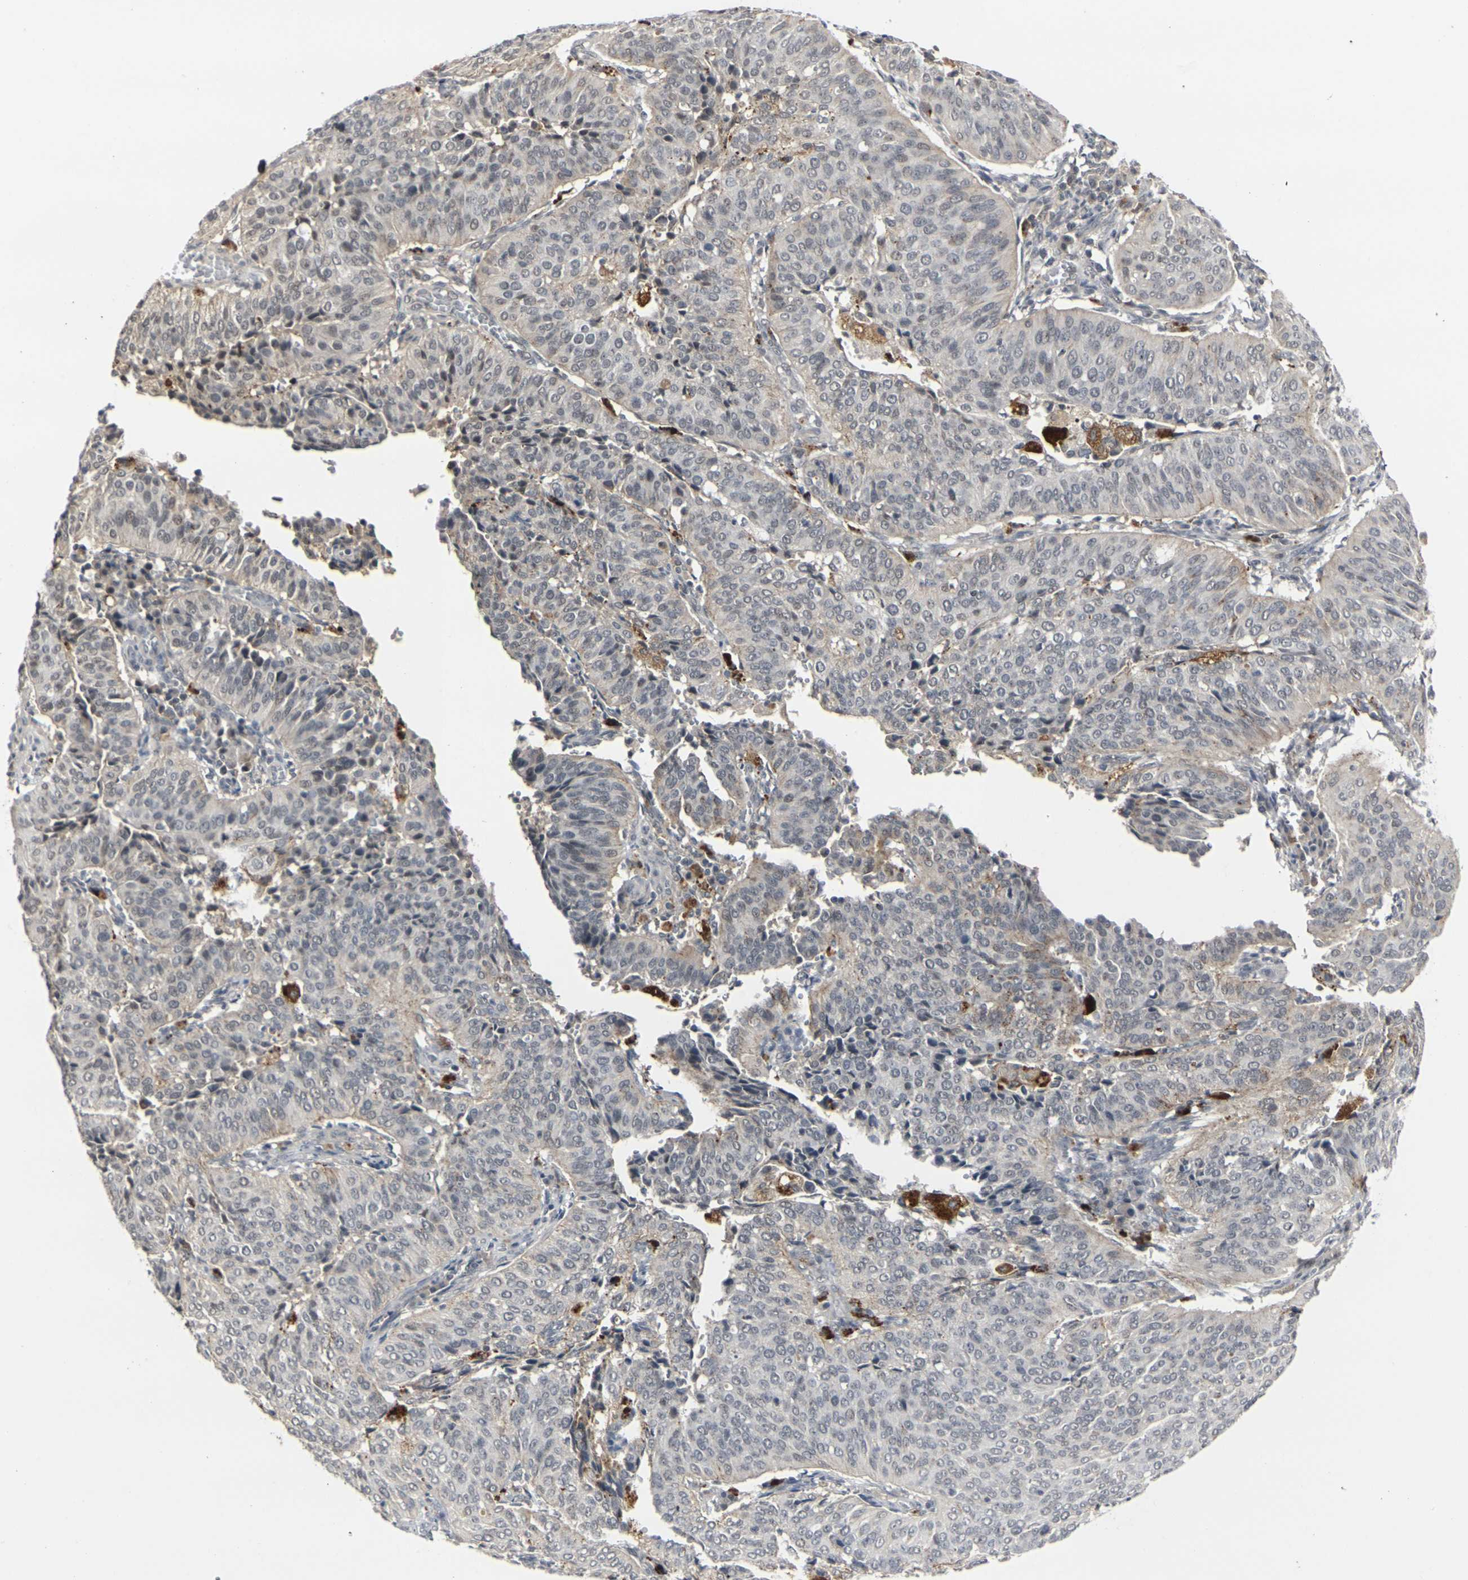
{"staining": {"intensity": "weak", "quantity": "<25%", "location": "cytoplasmic/membranous"}, "tissue": "cervical cancer", "cell_type": "Tumor cells", "image_type": "cancer", "snomed": [{"axis": "morphology", "description": "Normal tissue, NOS"}, {"axis": "morphology", "description": "Squamous cell carcinoma, NOS"}, {"axis": "topography", "description": "Cervix"}], "caption": "Tumor cells are negative for brown protein staining in cervical cancer. (DAB (3,3'-diaminobenzidine) immunohistochemistry with hematoxylin counter stain).", "gene": "GPR19", "patient": {"sex": "female", "age": 39}}